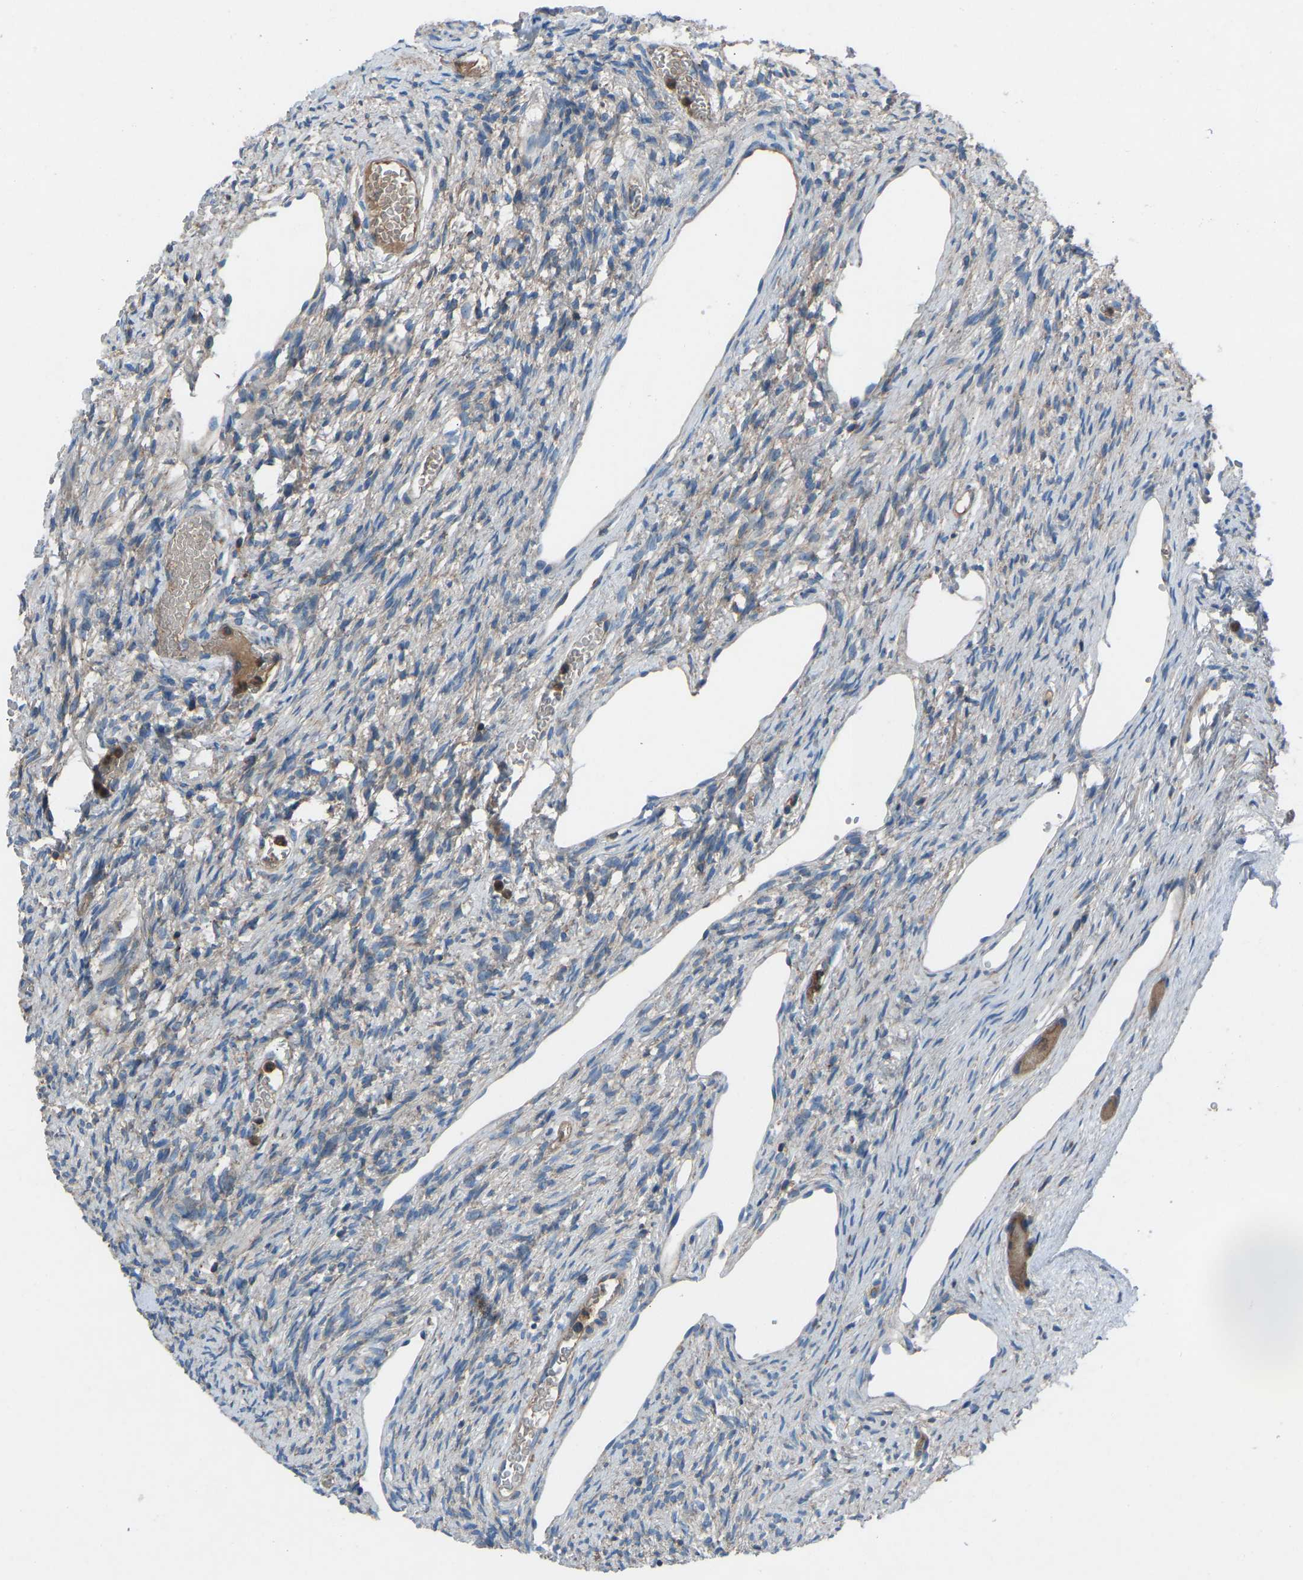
{"staining": {"intensity": "moderate", "quantity": "<25%", "location": "cytoplasmic/membranous"}, "tissue": "ovary", "cell_type": "Follicle cells", "image_type": "normal", "snomed": [{"axis": "morphology", "description": "Normal tissue, NOS"}, {"axis": "topography", "description": "Ovary"}], "caption": "This is a photomicrograph of immunohistochemistry staining of normal ovary, which shows moderate staining in the cytoplasmic/membranous of follicle cells.", "gene": "GRK6", "patient": {"sex": "female", "age": 33}}